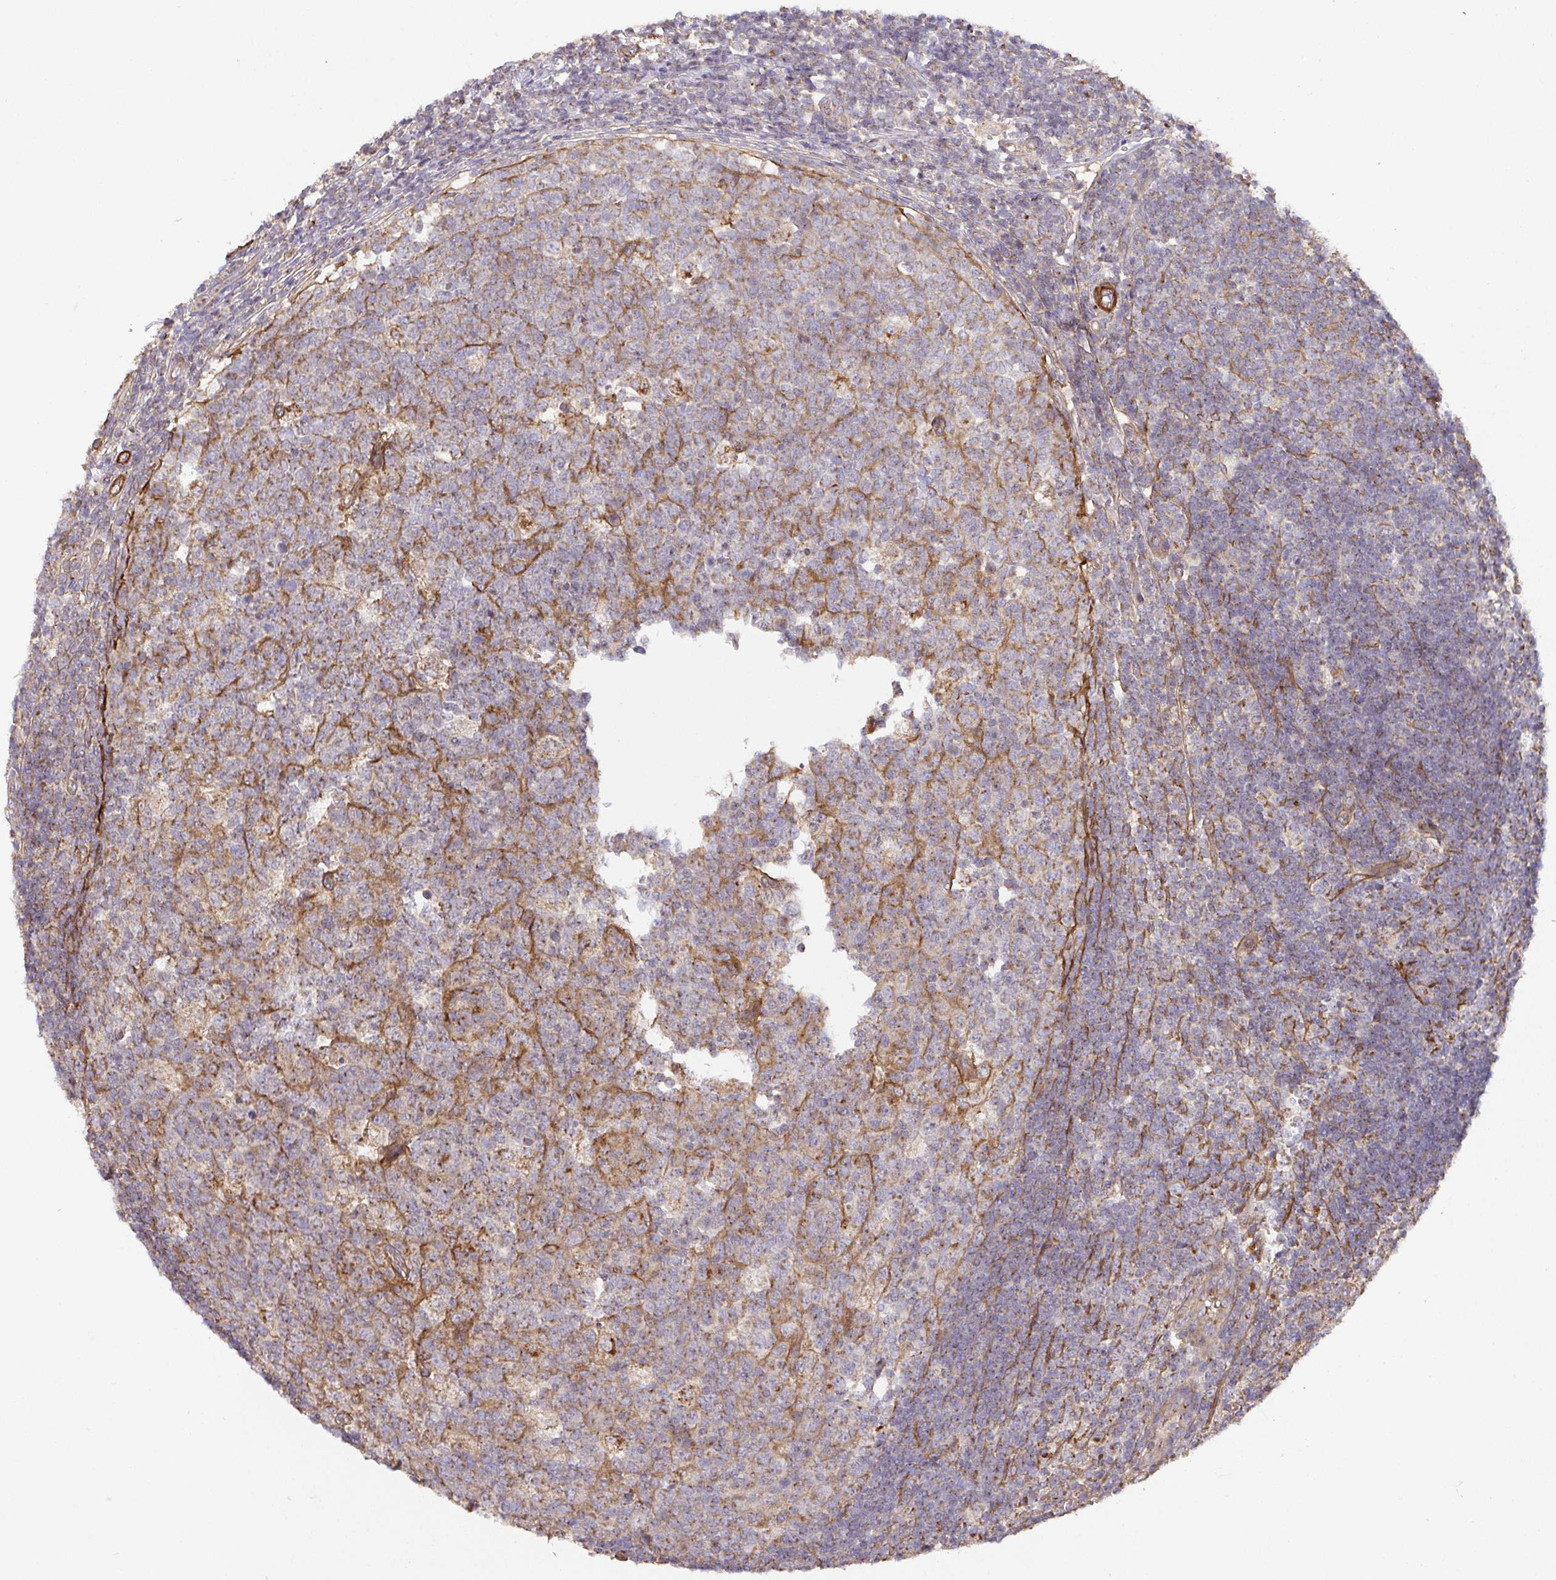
{"staining": {"intensity": "strong", "quantity": ">75%", "location": "cytoplasmic/membranous"}, "tissue": "appendix", "cell_type": "Glandular cells", "image_type": "normal", "snomed": [{"axis": "morphology", "description": "Normal tissue, NOS"}, {"axis": "topography", "description": "Appendix"}], "caption": "Appendix stained with a brown dye reveals strong cytoplasmic/membranous positive expression in approximately >75% of glandular cells.", "gene": "TM9SF4", "patient": {"sex": "male", "age": 18}}